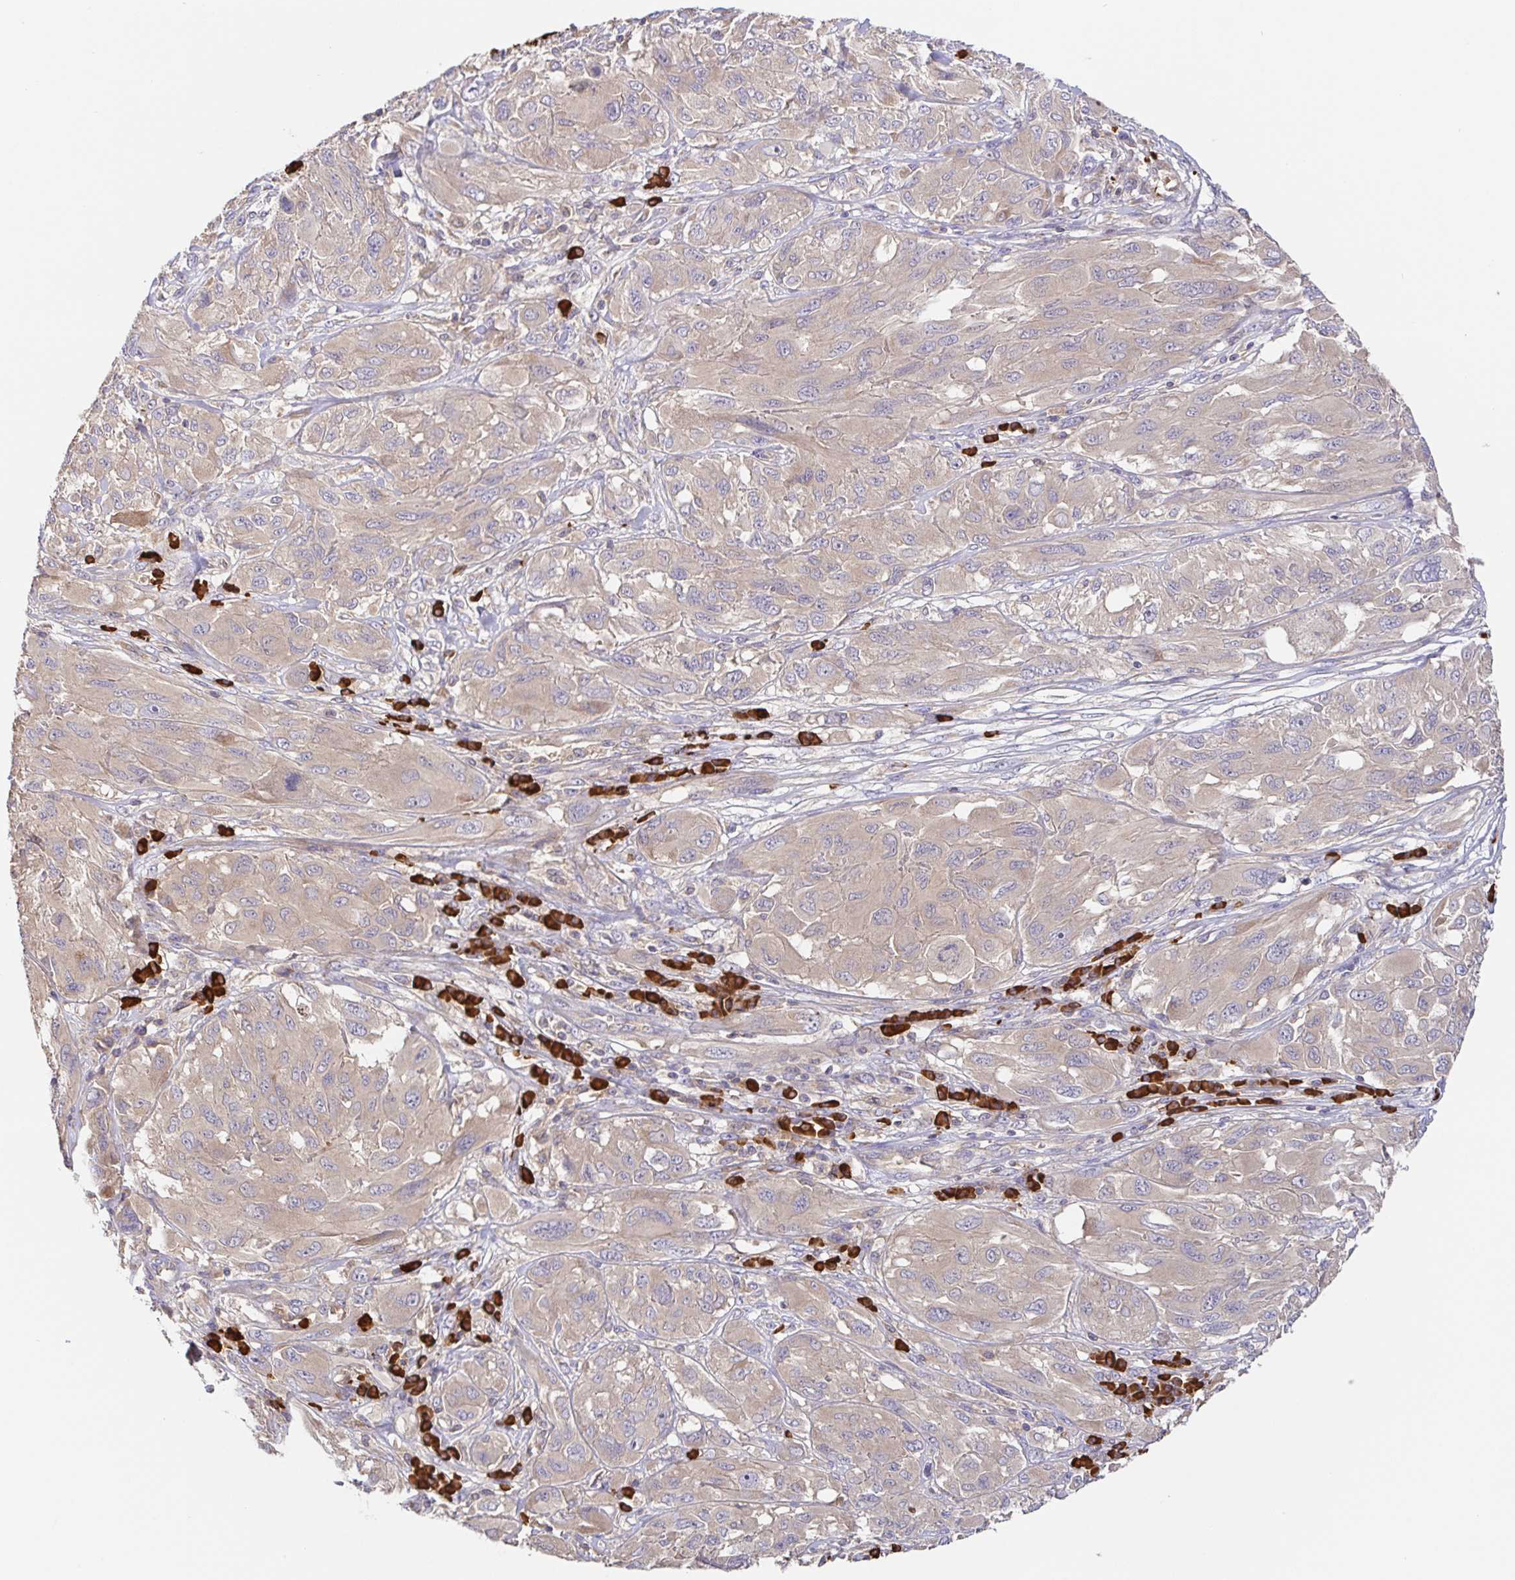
{"staining": {"intensity": "weak", "quantity": "25%-75%", "location": "cytoplasmic/membranous"}, "tissue": "melanoma", "cell_type": "Tumor cells", "image_type": "cancer", "snomed": [{"axis": "morphology", "description": "Malignant melanoma, NOS"}, {"axis": "topography", "description": "Skin"}], "caption": "Weak cytoplasmic/membranous positivity is identified in about 25%-75% of tumor cells in malignant melanoma.", "gene": "HAGH", "patient": {"sex": "female", "age": 91}}